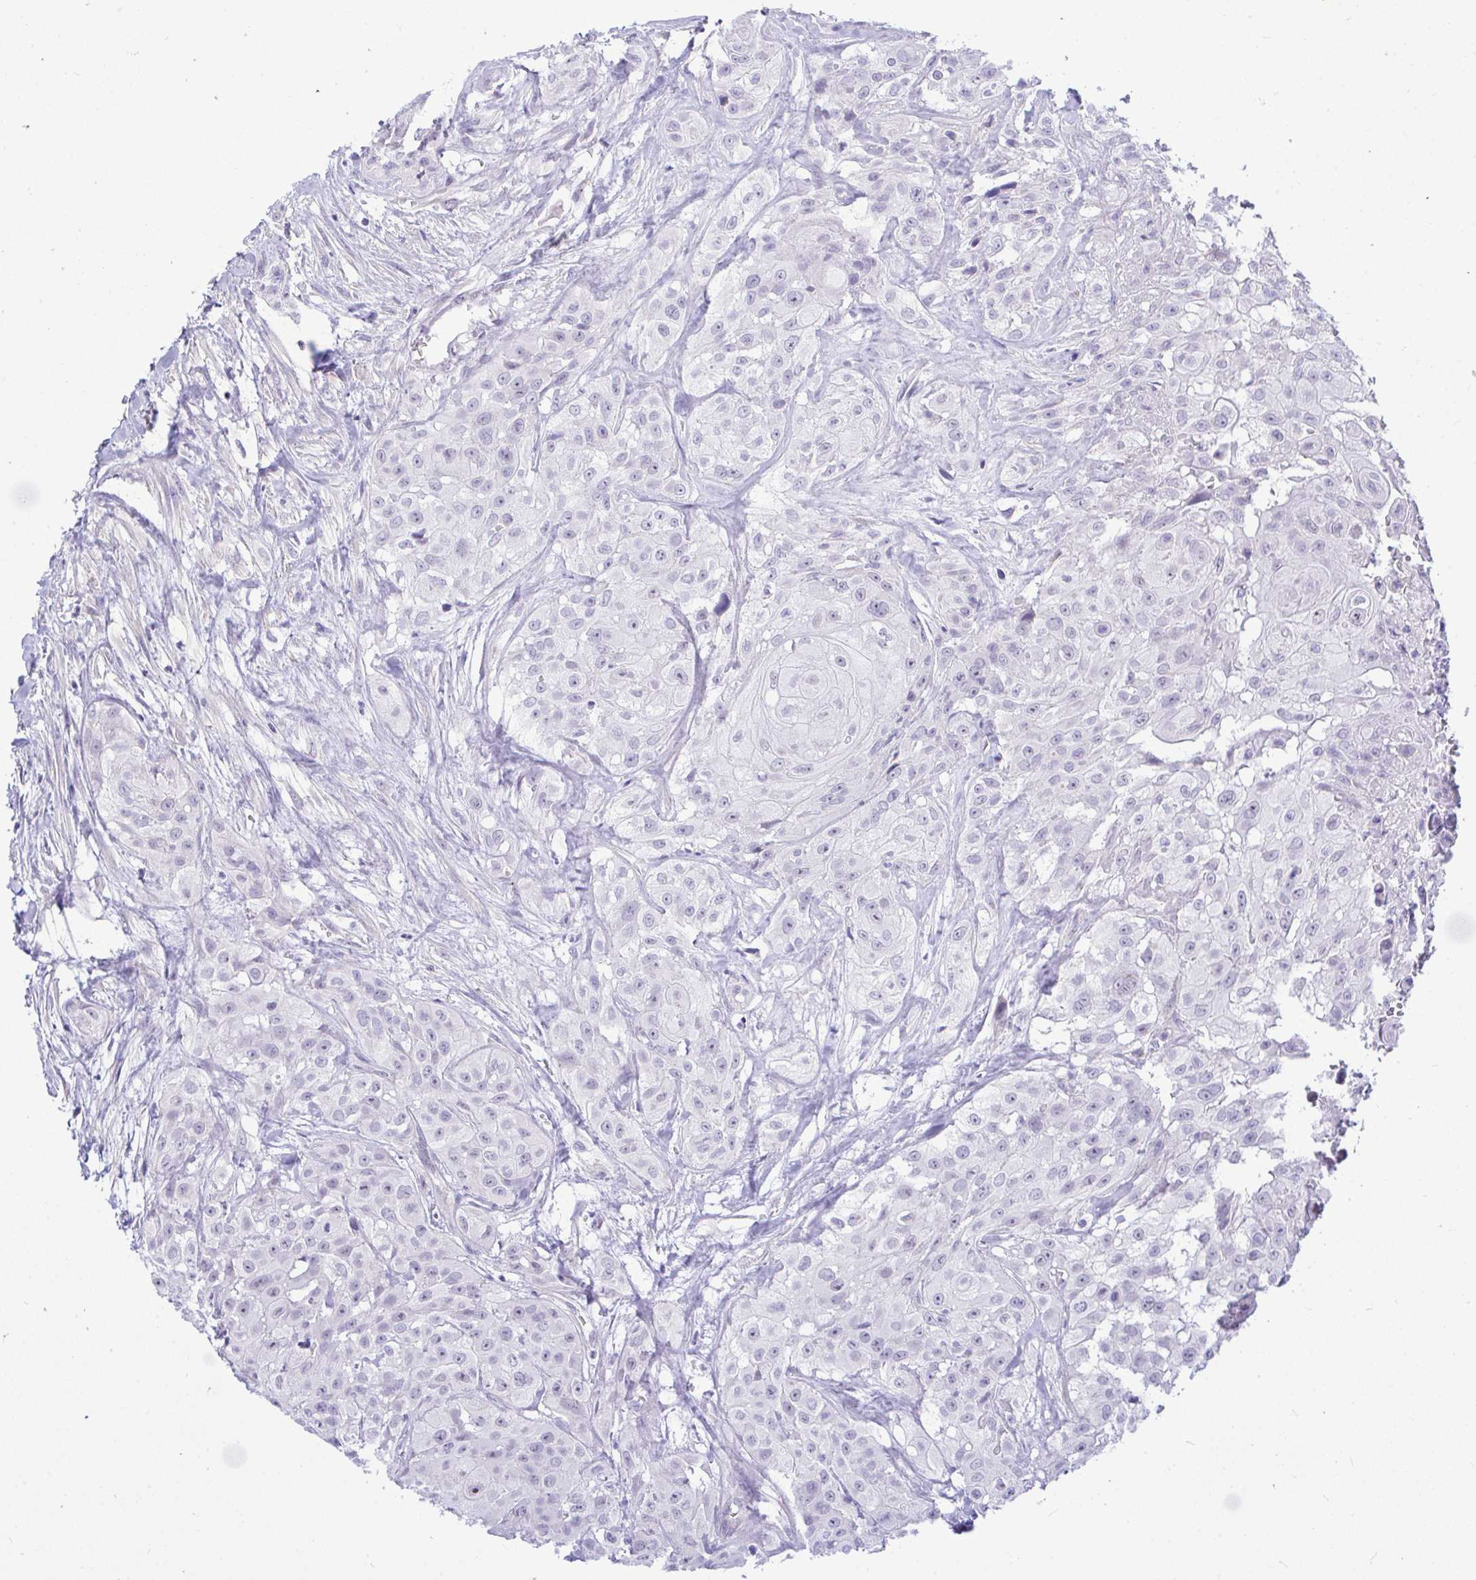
{"staining": {"intensity": "weak", "quantity": "<25%", "location": "nuclear"}, "tissue": "head and neck cancer", "cell_type": "Tumor cells", "image_type": "cancer", "snomed": [{"axis": "morphology", "description": "Squamous cell carcinoma, NOS"}, {"axis": "topography", "description": "Head-Neck"}], "caption": "Tumor cells are negative for brown protein staining in head and neck squamous cell carcinoma.", "gene": "SLC25A51", "patient": {"sex": "male", "age": 83}}